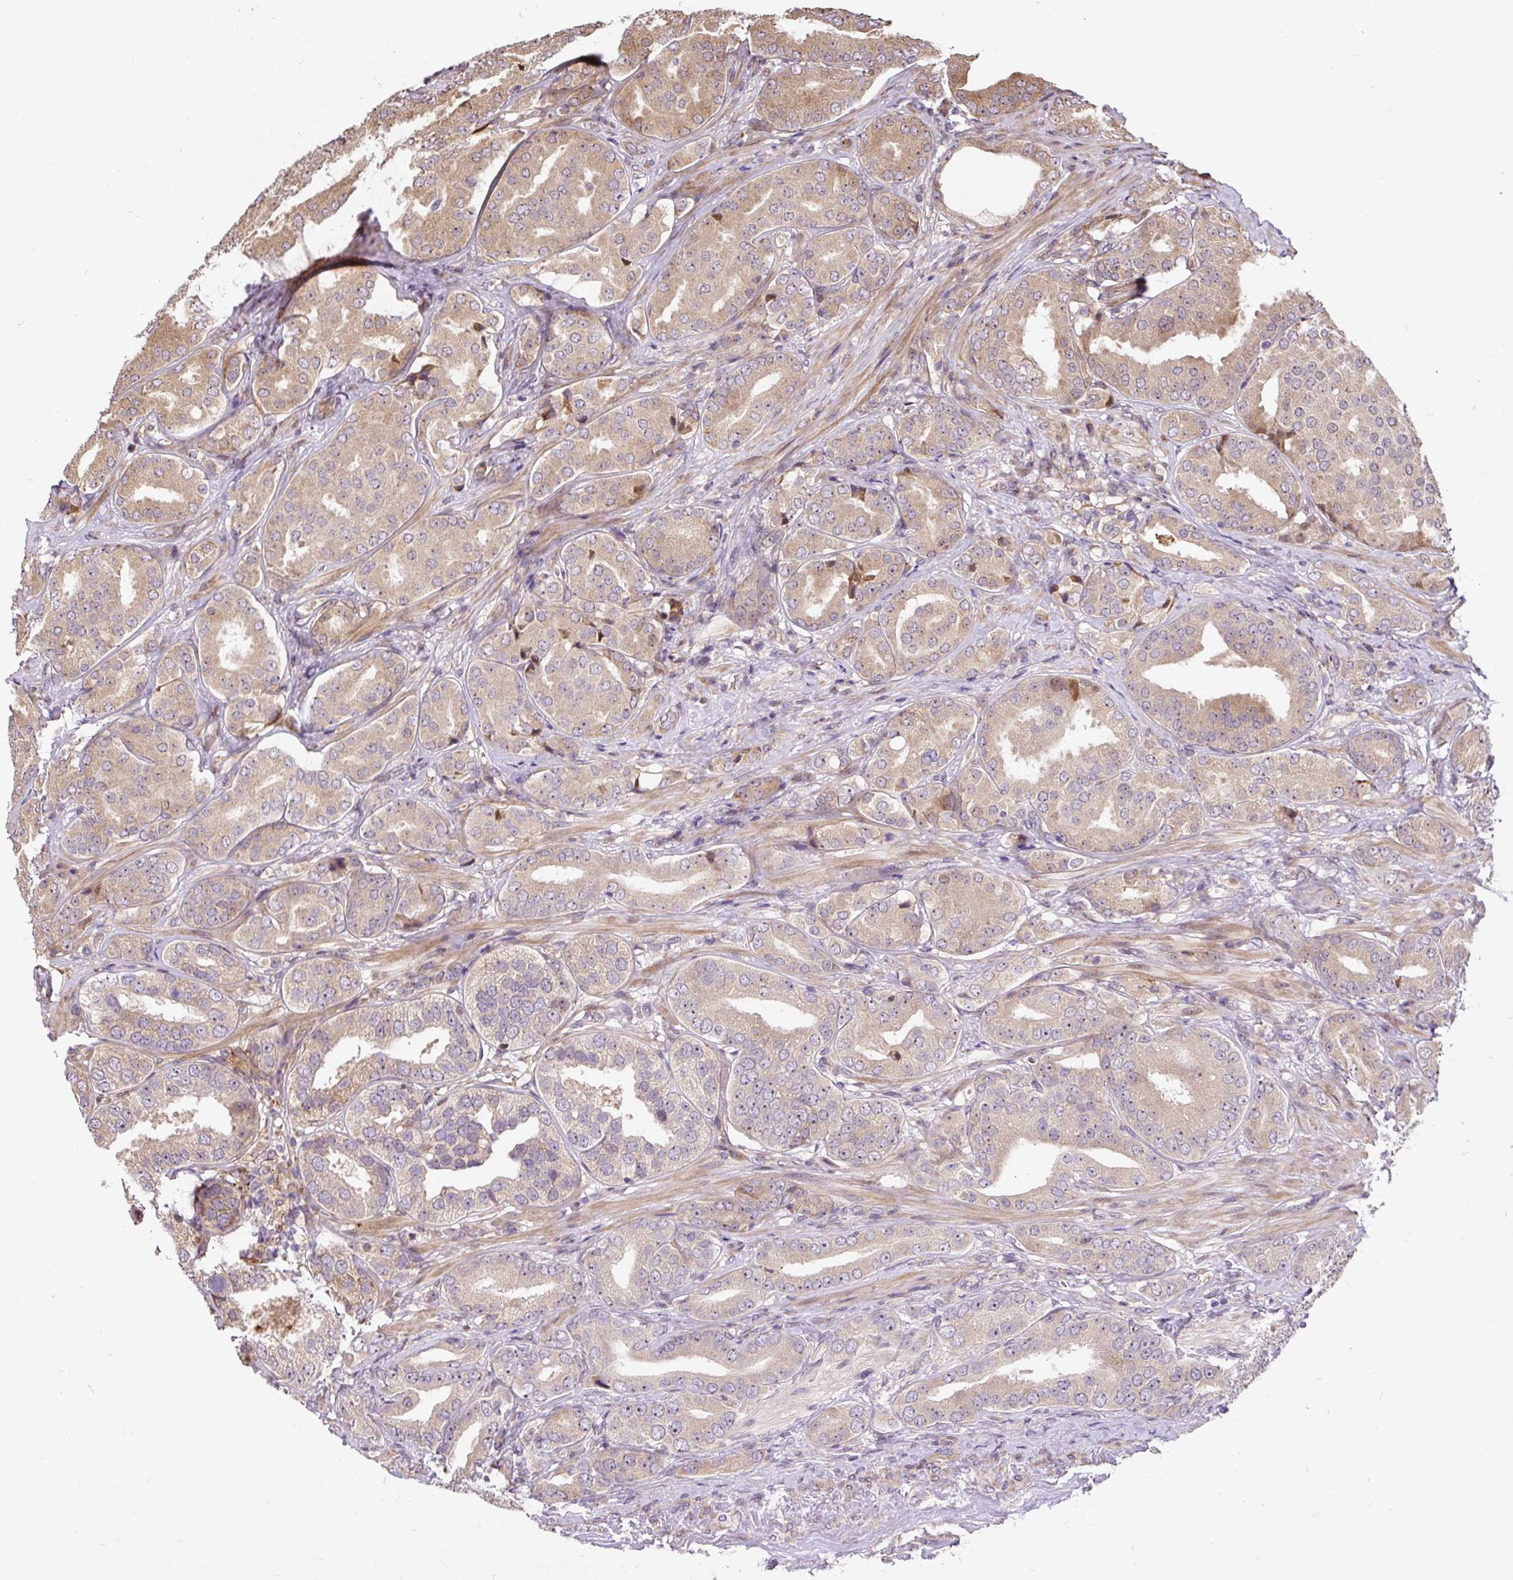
{"staining": {"intensity": "weak", "quantity": ">75%", "location": "cytoplasmic/membranous"}, "tissue": "prostate cancer", "cell_type": "Tumor cells", "image_type": "cancer", "snomed": [{"axis": "morphology", "description": "Adenocarcinoma, High grade"}, {"axis": "topography", "description": "Prostate"}], "caption": "Protein expression analysis of human adenocarcinoma (high-grade) (prostate) reveals weak cytoplasmic/membranous staining in about >75% of tumor cells.", "gene": "PUS7L", "patient": {"sex": "male", "age": 63}}